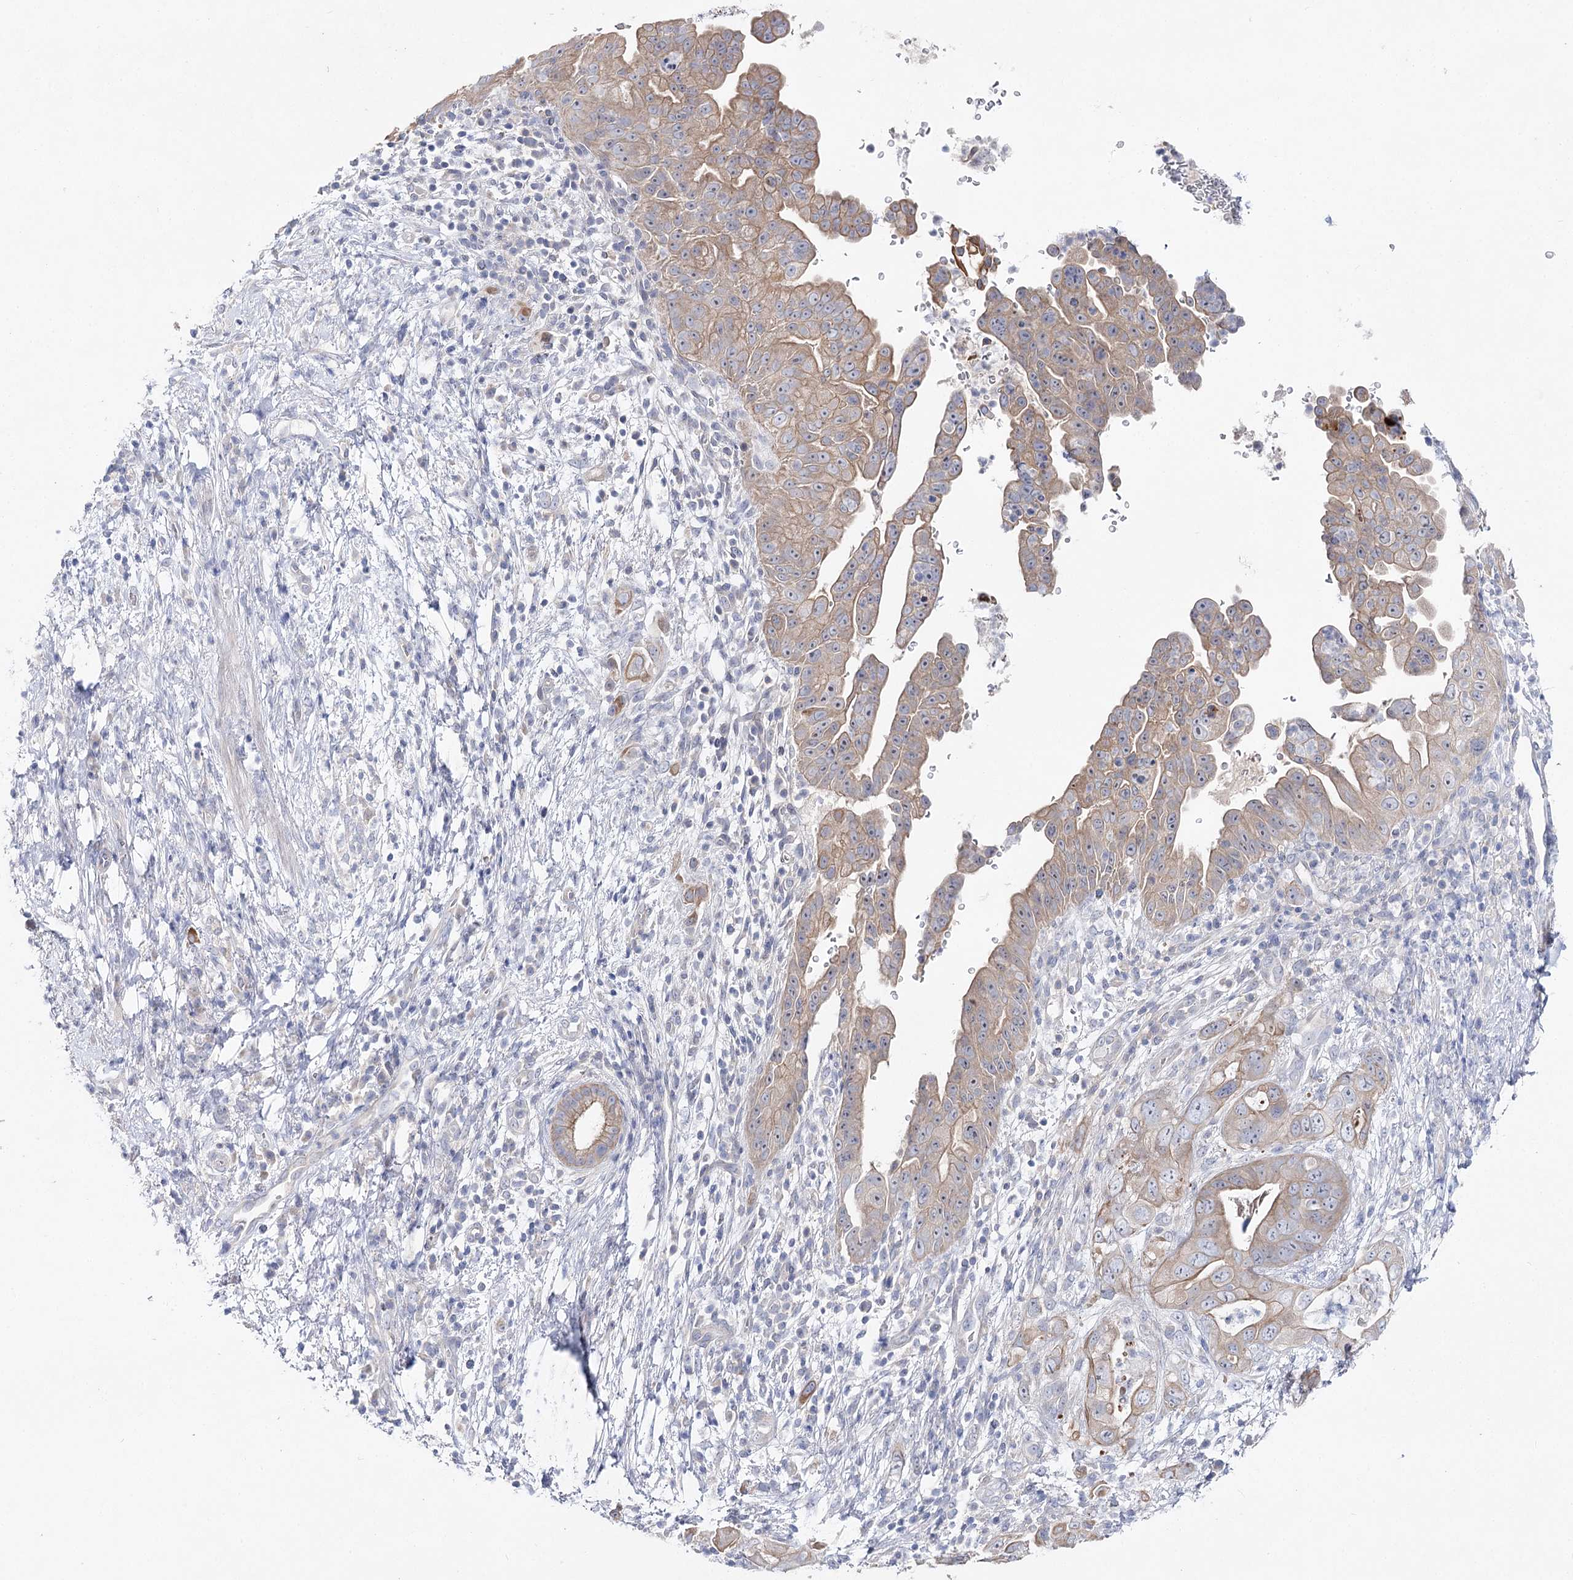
{"staining": {"intensity": "moderate", "quantity": ">75%", "location": "cytoplasmic/membranous"}, "tissue": "pancreatic cancer", "cell_type": "Tumor cells", "image_type": "cancer", "snomed": [{"axis": "morphology", "description": "Adenocarcinoma, NOS"}, {"axis": "topography", "description": "Pancreas"}], "caption": "Protein staining displays moderate cytoplasmic/membranous expression in about >75% of tumor cells in pancreatic cancer (adenocarcinoma).", "gene": "LRRC14B", "patient": {"sex": "female", "age": 78}}